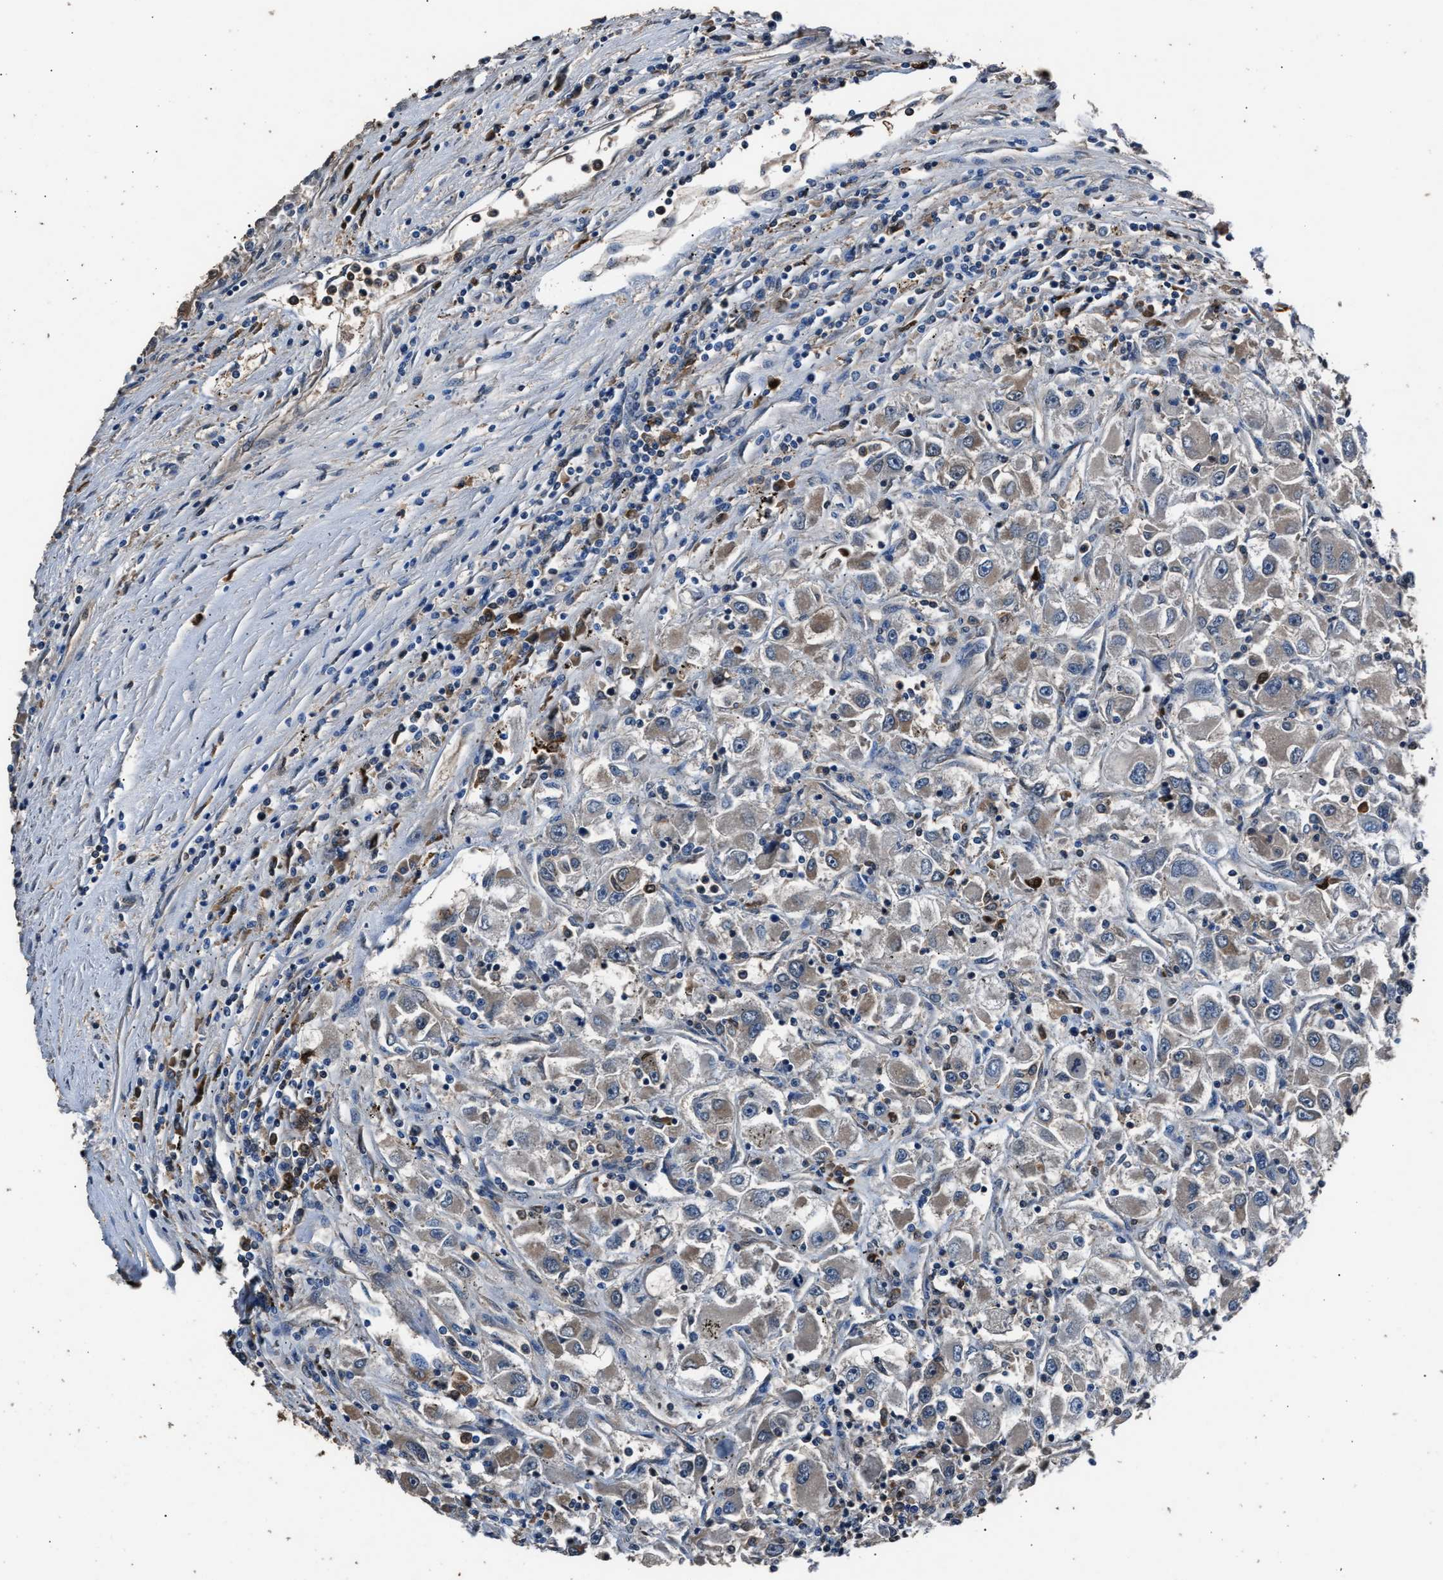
{"staining": {"intensity": "moderate", "quantity": "25%-75%", "location": "cytoplasmic/membranous"}, "tissue": "renal cancer", "cell_type": "Tumor cells", "image_type": "cancer", "snomed": [{"axis": "morphology", "description": "Adenocarcinoma, NOS"}, {"axis": "topography", "description": "Kidney"}], "caption": "A micrograph showing moderate cytoplasmic/membranous staining in approximately 25%-75% of tumor cells in renal cancer, as visualized by brown immunohistochemical staining.", "gene": "GSTP1", "patient": {"sex": "female", "age": 52}}